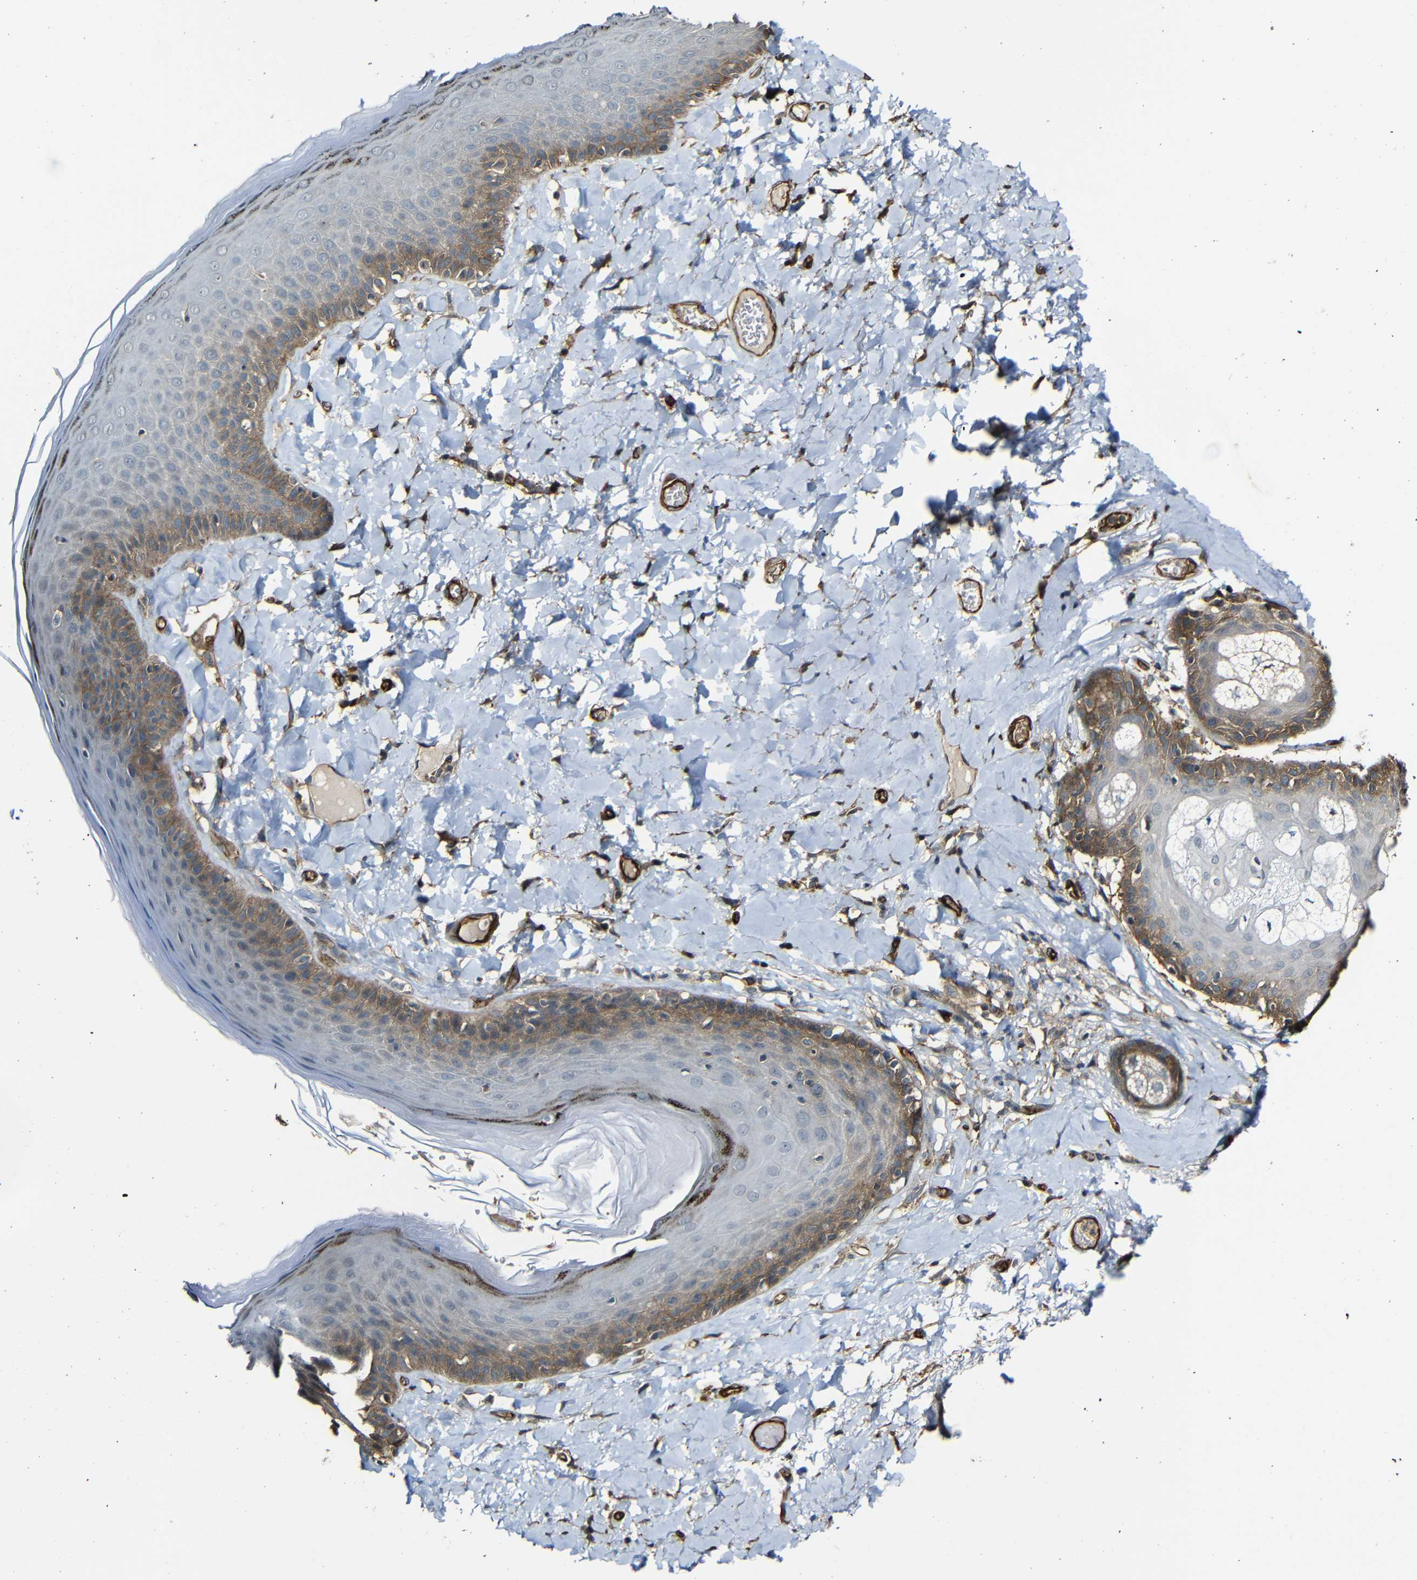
{"staining": {"intensity": "strong", "quantity": "25%-75%", "location": "cytoplasmic/membranous,nuclear"}, "tissue": "skin", "cell_type": "Epidermal cells", "image_type": "normal", "snomed": [{"axis": "morphology", "description": "Normal tissue, NOS"}, {"axis": "topography", "description": "Anal"}], "caption": "A histopathology image of human skin stained for a protein demonstrates strong cytoplasmic/membranous,nuclear brown staining in epidermal cells.", "gene": "RELL1", "patient": {"sex": "male", "age": 69}}